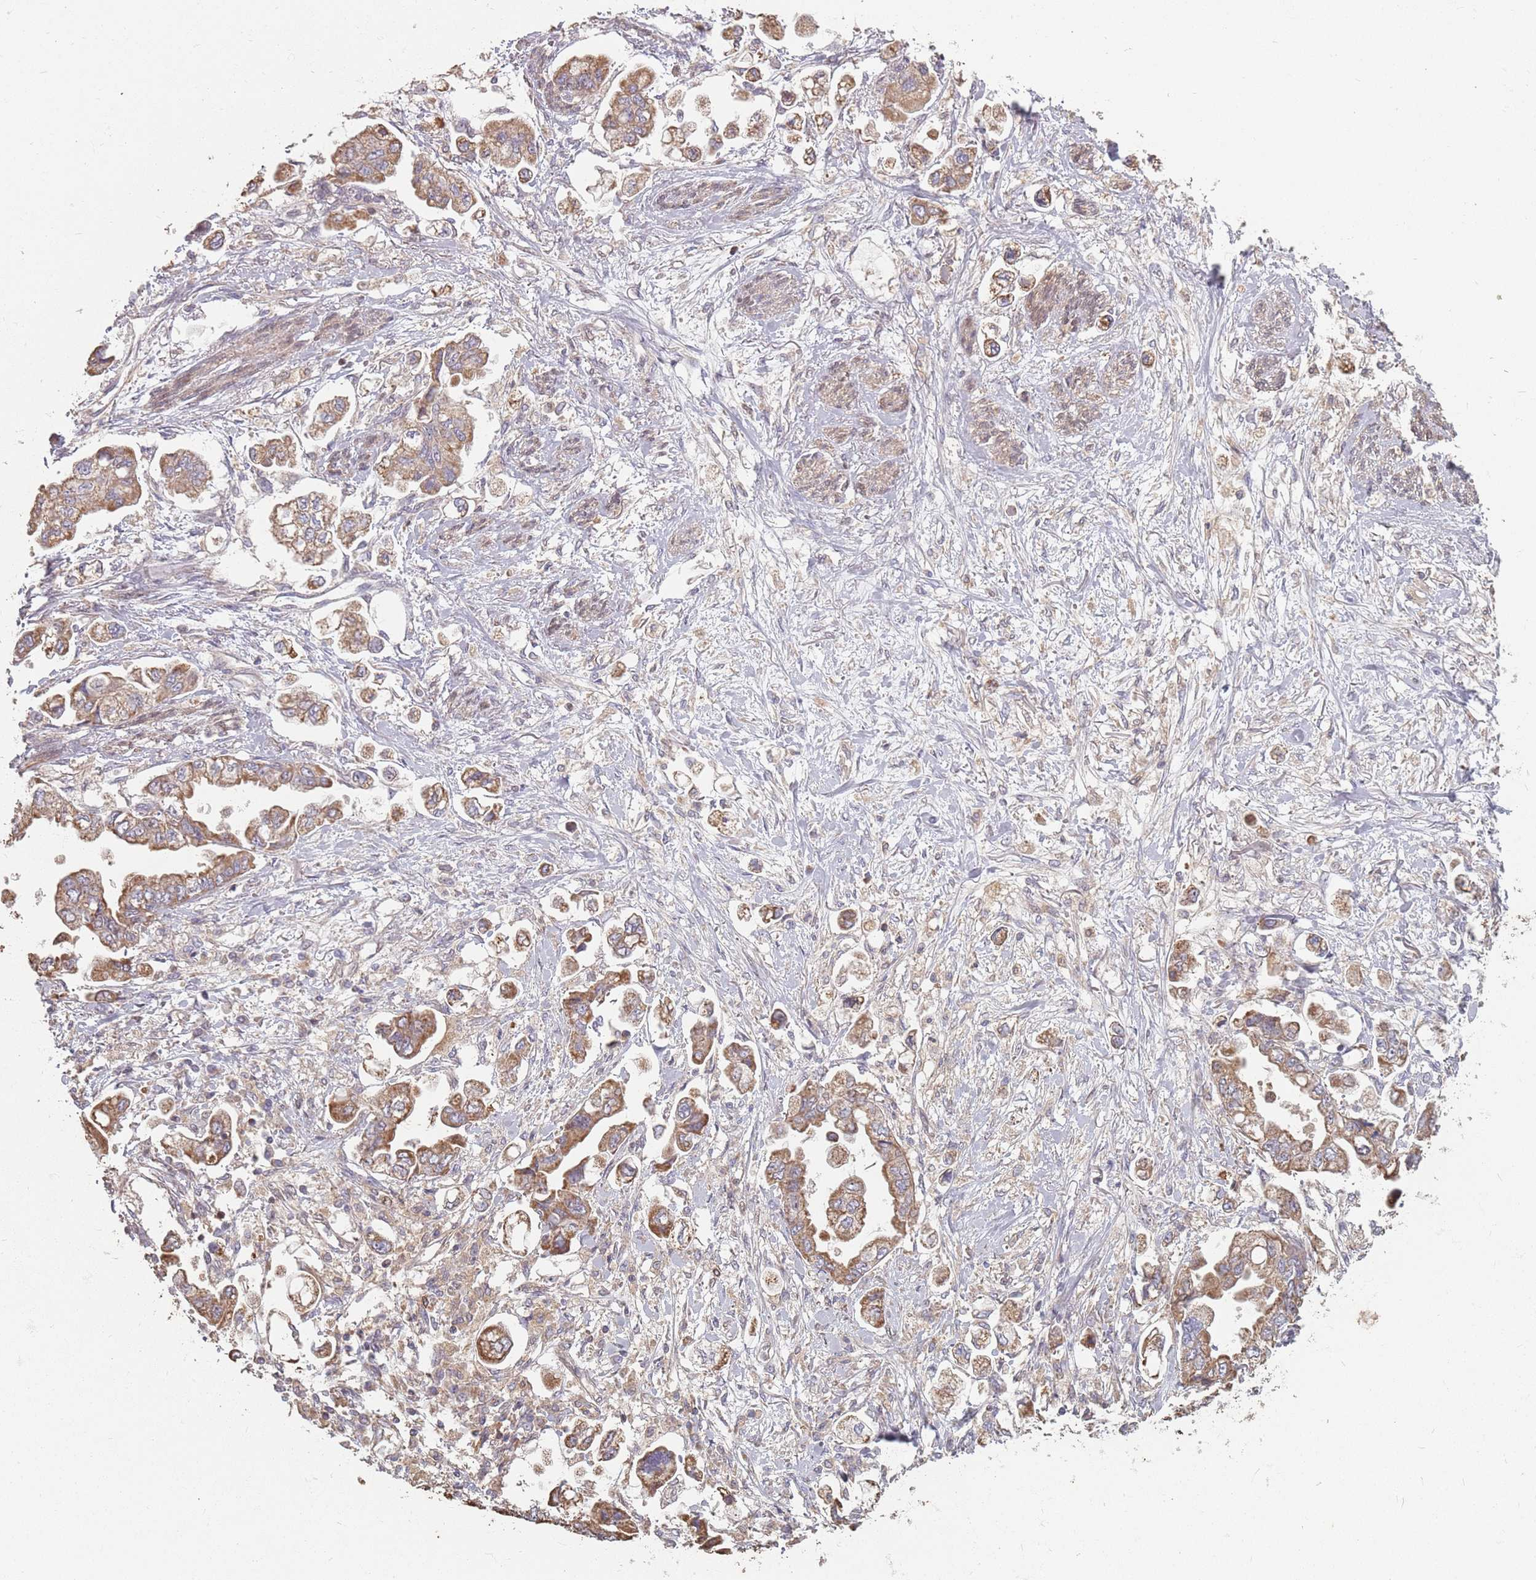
{"staining": {"intensity": "moderate", "quantity": ">75%", "location": "cytoplasmic/membranous"}, "tissue": "stomach cancer", "cell_type": "Tumor cells", "image_type": "cancer", "snomed": [{"axis": "morphology", "description": "Adenocarcinoma, NOS"}, {"axis": "topography", "description": "Stomach"}], "caption": "Protein staining of adenocarcinoma (stomach) tissue displays moderate cytoplasmic/membranous positivity in approximately >75% of tumor cells. (Brightfield microscopy of DAB IHC at high magnification).", "gene": "VPS52", "patient": {"sex": "male", "age": 62}}